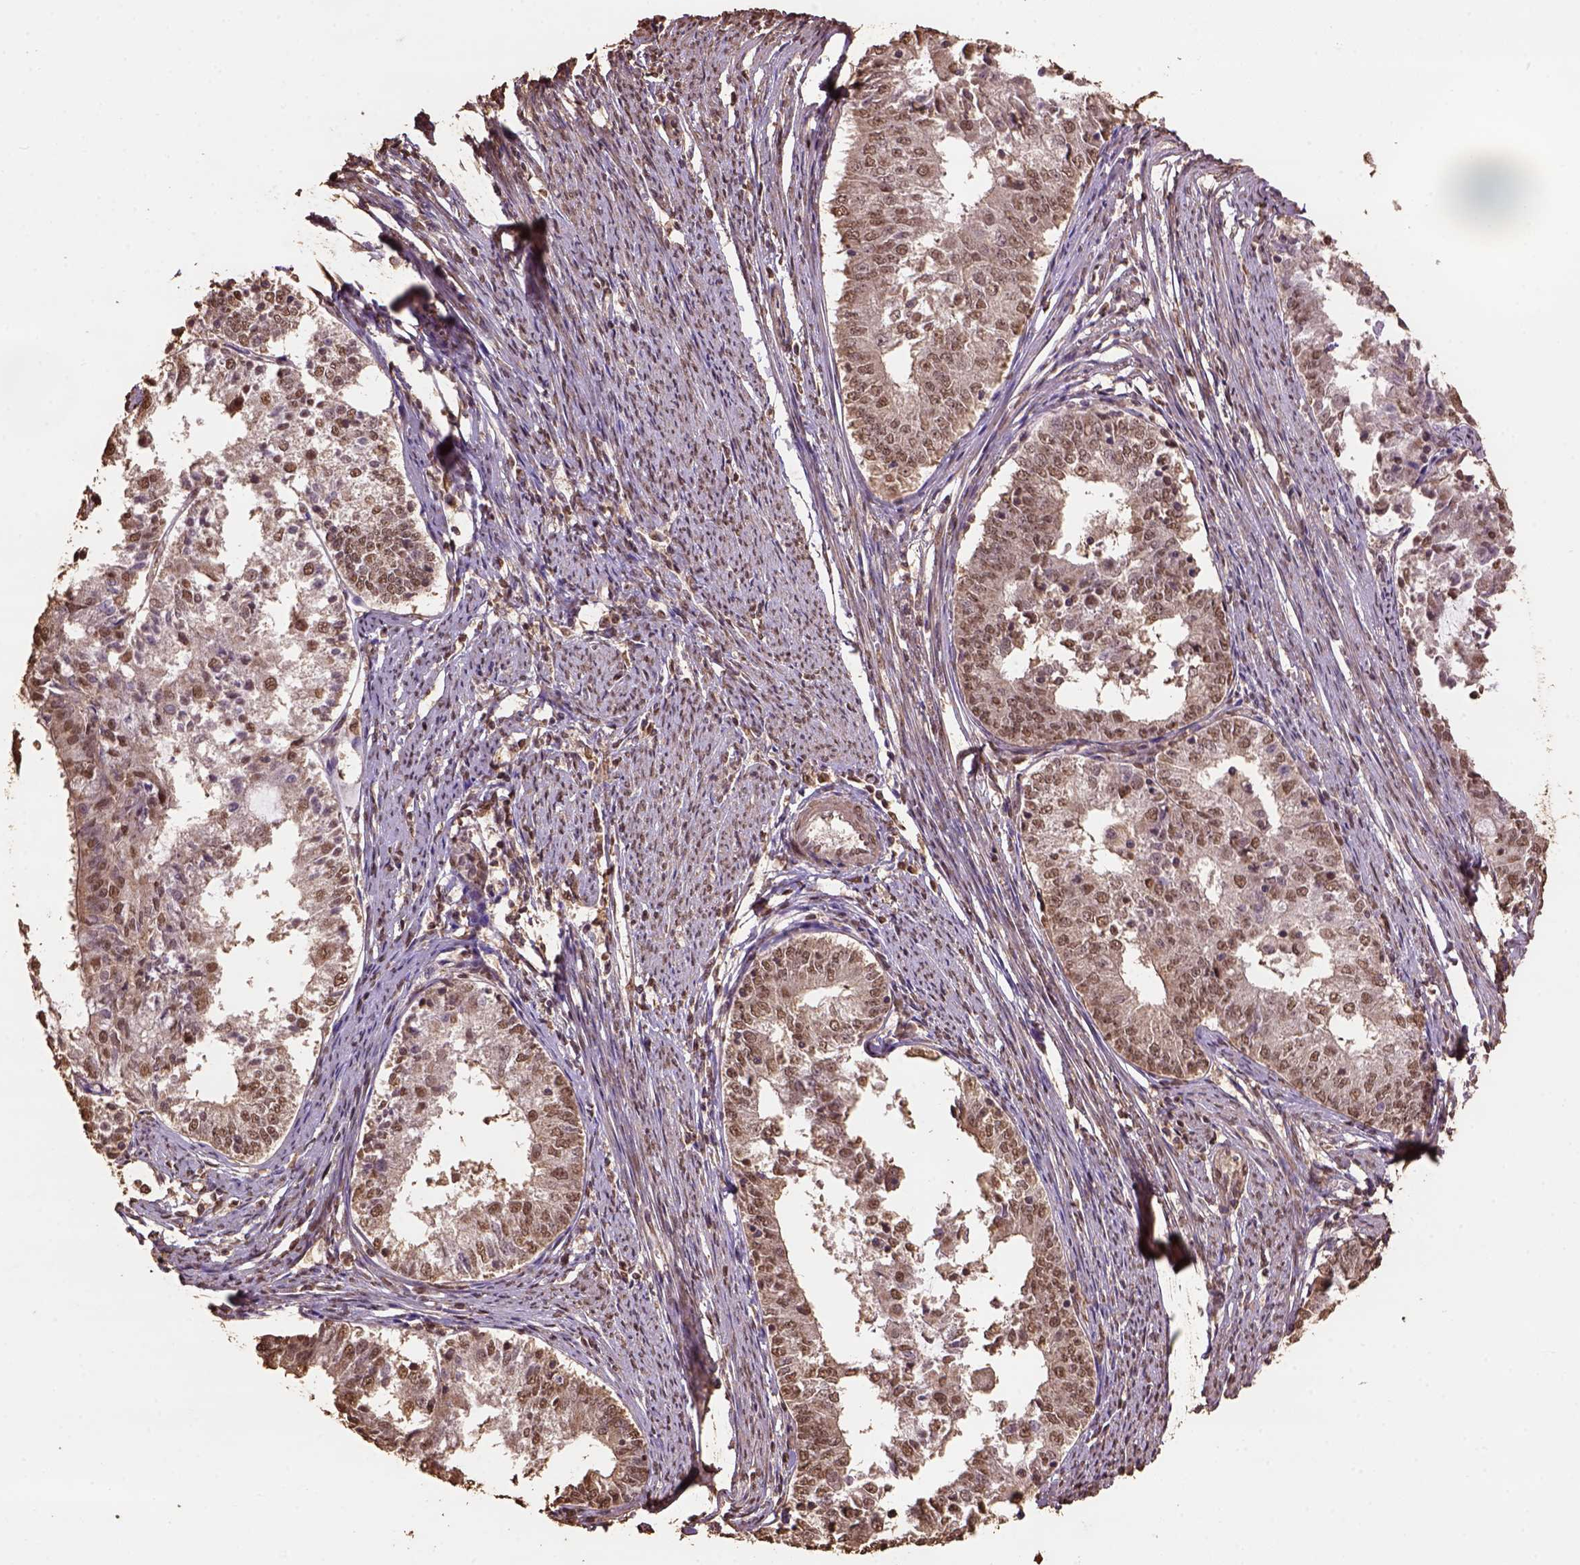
{"staining": {"intensity": "moderate", "quantity": ">75%", "location": "nuclear"}, "tissue": "endometrial cancer", "cell_type": "Tumor cells", "image_type": "cancer", "snomed": [{"axis": "morphology", "description": "Adenocarcinoma, NOS"}, {"axis": "topography", "description": "Endometrium"}], "caption": "An IHC histopathology image of tumor tissue is shown. Protein staining in brown shows moderate nuclear positivity in endometrial cancer (adenocarcinoma) within tumor cells. The protein is shown in brown color, while the nuclei are stained blue.", "gene": "CSTF2T", "patient": {"sex": "female", "age": 57}}